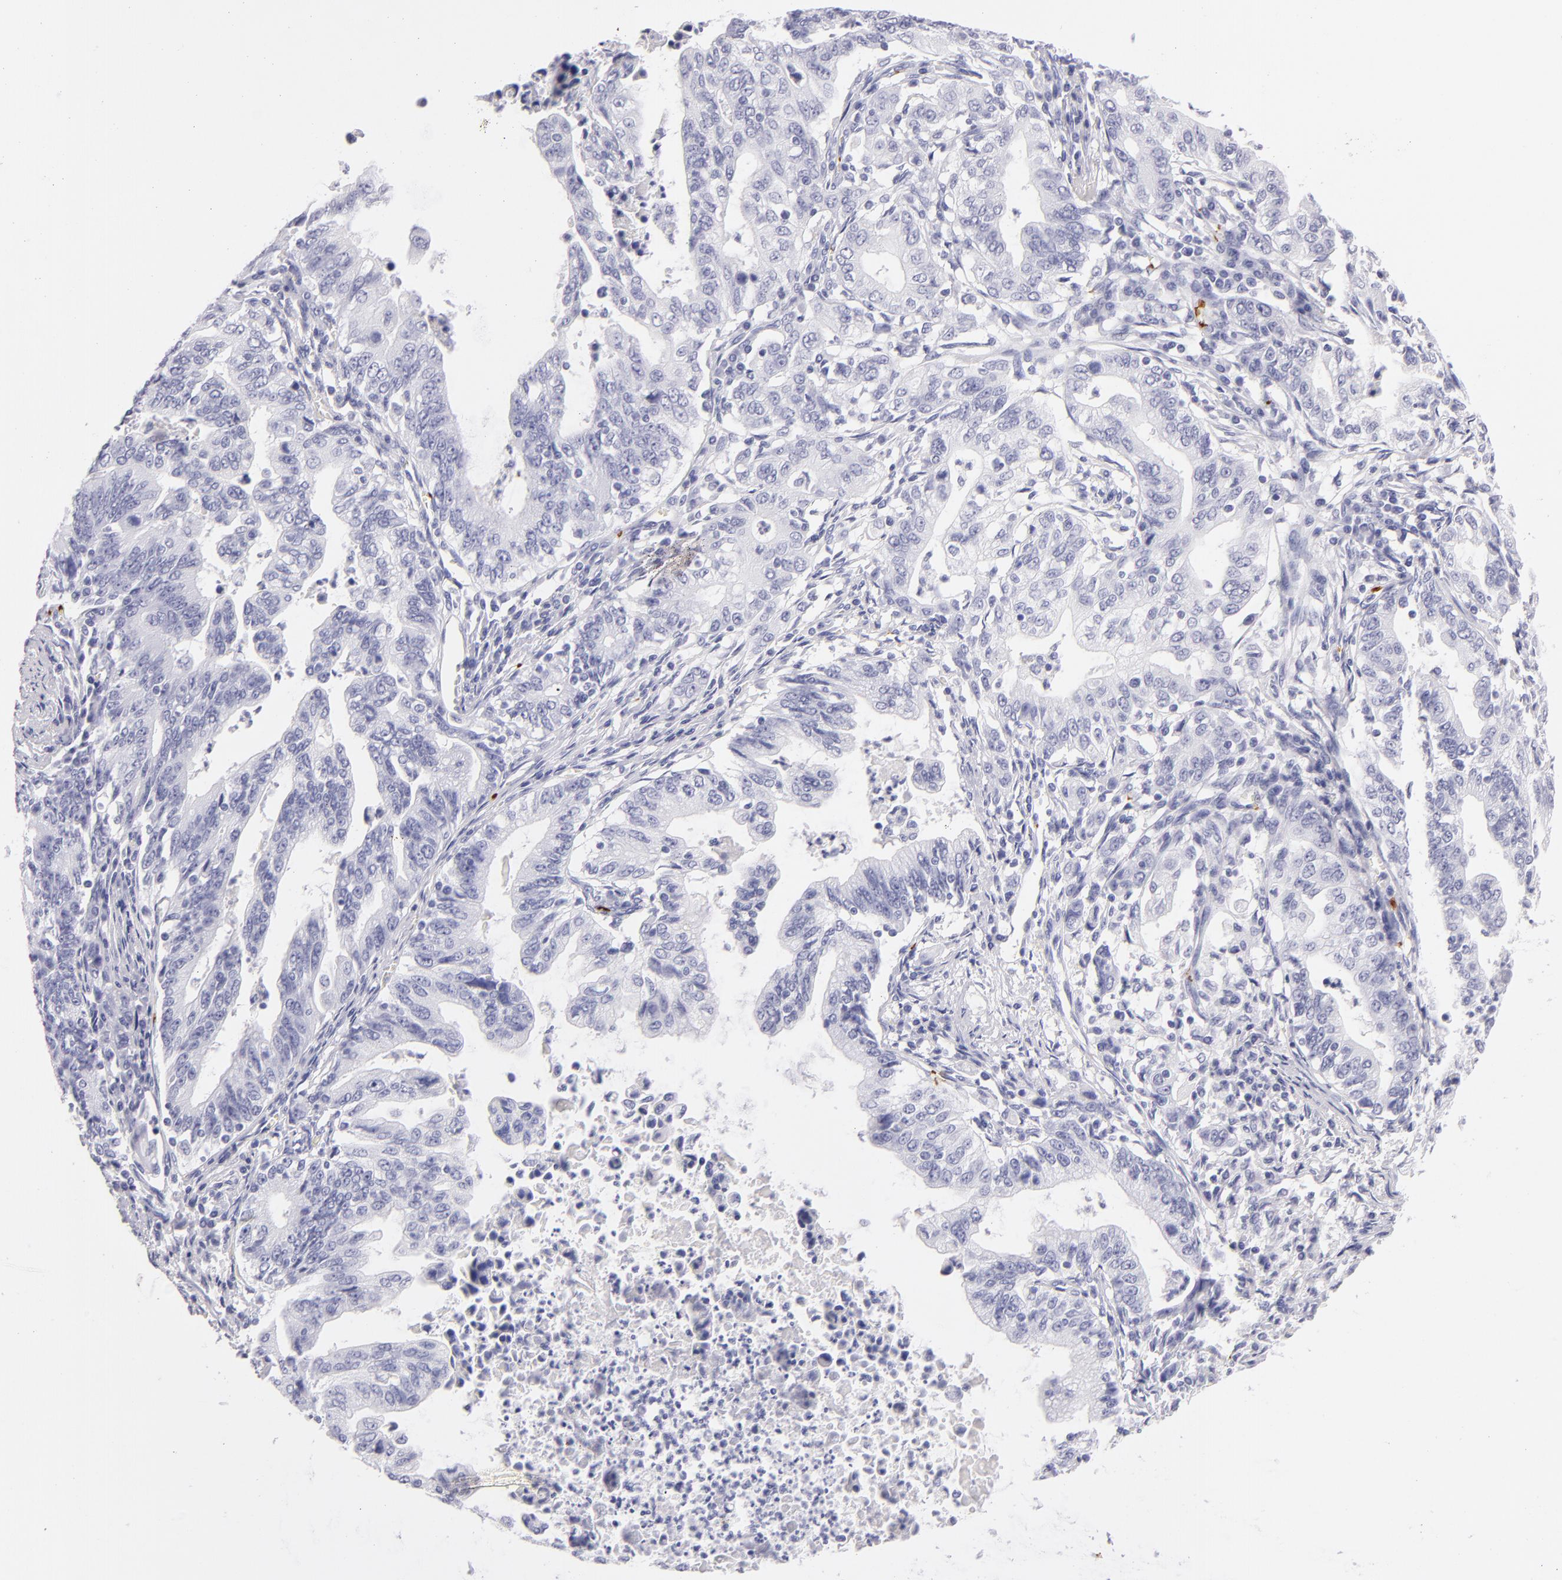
{"staining": {"intensity": "negative", "quantity": "none", "location": "none"}, "tissue": "stomach cancer", "cell_type": "Tumor cells", "image_type": "cancer", "snomed": [{"axis": "morphology", "description": "Adenocarcinoma, NOS"}, {"axis": "topography", "description": "Stomach, upper"}], "caption": "A micrograph of human stomach cancer (adenocarcinoma) is negative for staining in tumor cells. (Stains: DAB (3,3'-diaminobenzidine) IHC with hematoxylin counter stain, Microscopy: brightfield microscopy at high magnification).", "gene": "GP1BA", "patient": {"sex": "female", "age": 50}}